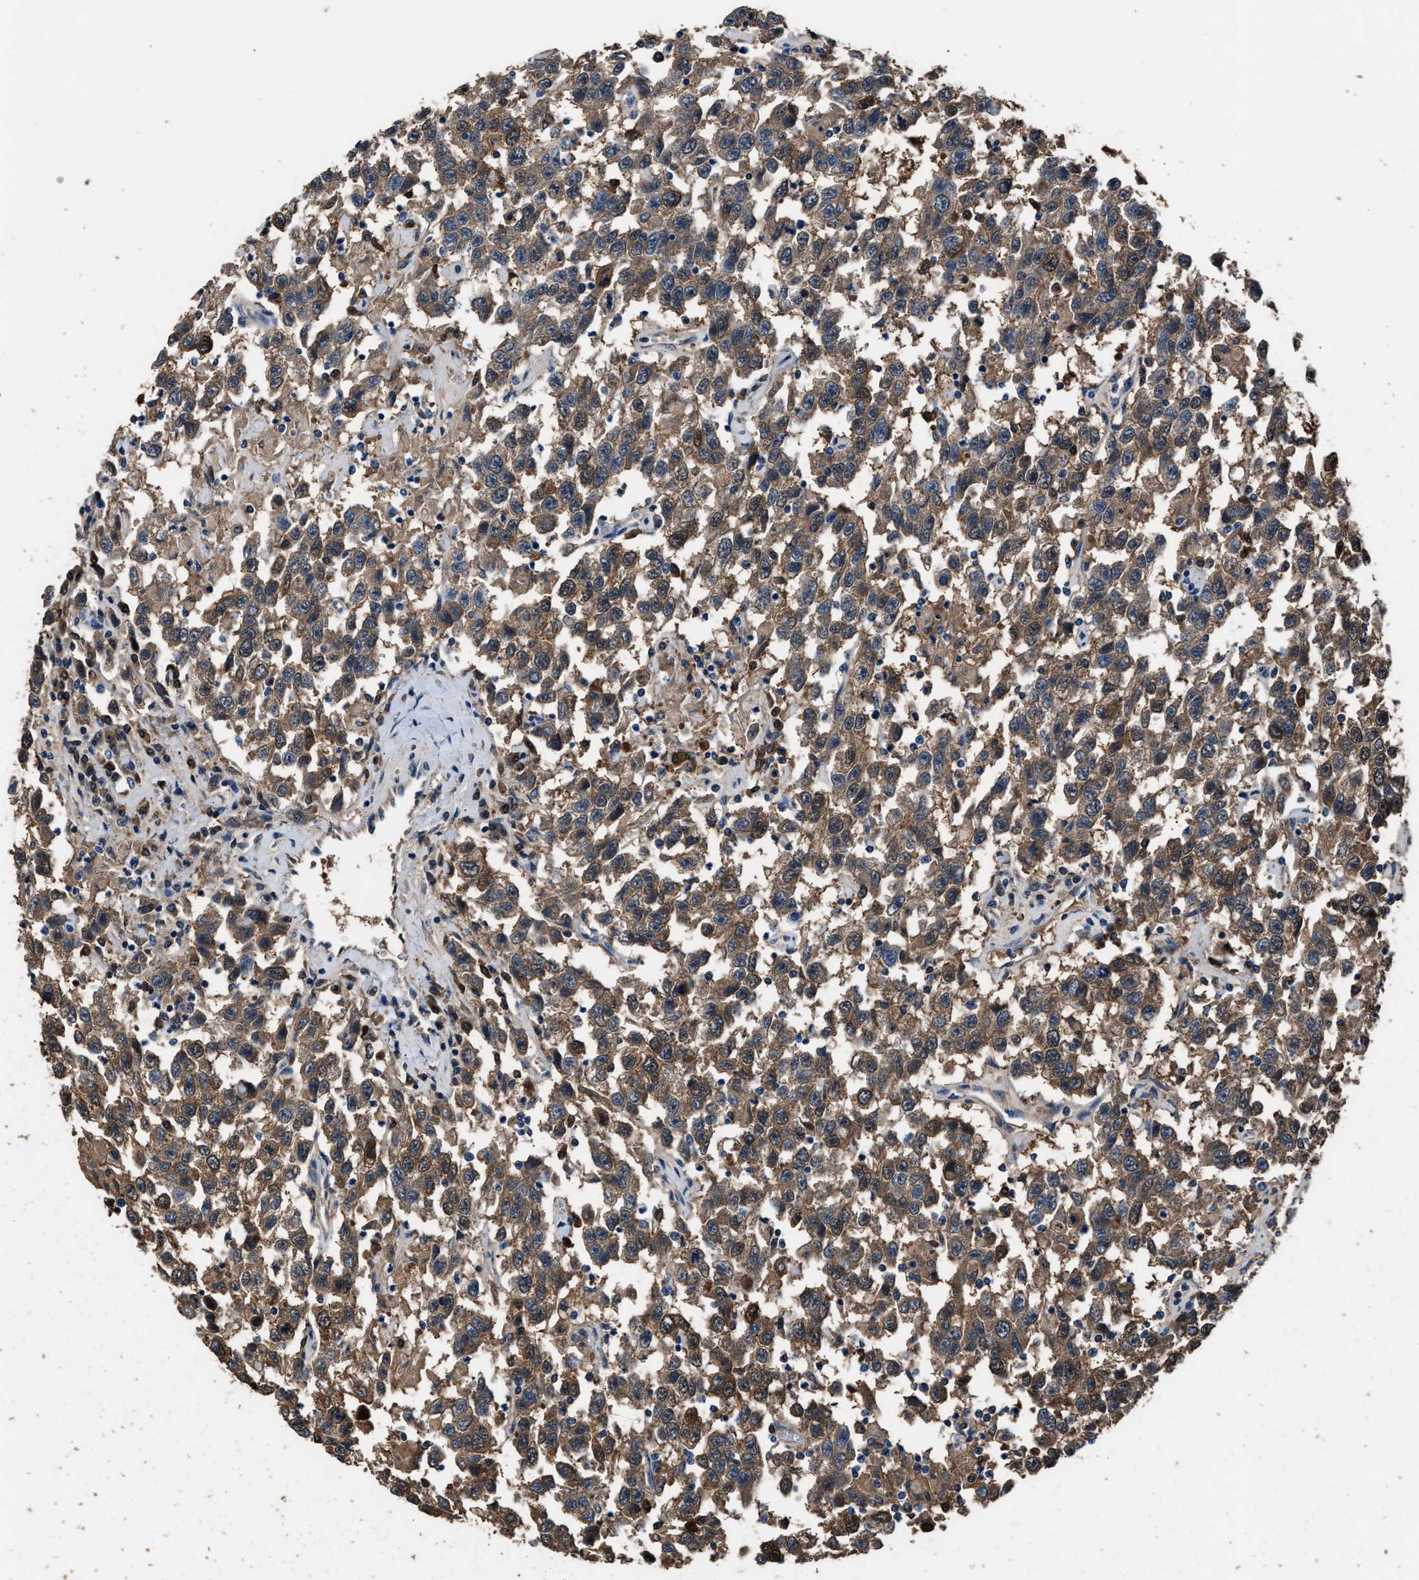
{"staining": {"intensity": "moderate", "quantity": ">75%", "location": "cytoplasmic/membranous"}, "tissue": "testis cancer", "cell_type": "Tumor cells", "image_type": "cancer", "snomed": [{"axis": "morphology", "description": "Seminoma, NOS"}, {"axis": "topography", "description": "Testis"}], "caption": "Testis seminoma stained with a brown dye exhibits moderate cytoplasmic/membranous positive expression in about >75% of tumor cells.", "gene": "GSTP1", "patient": {"sex": "male", "age": 41}}